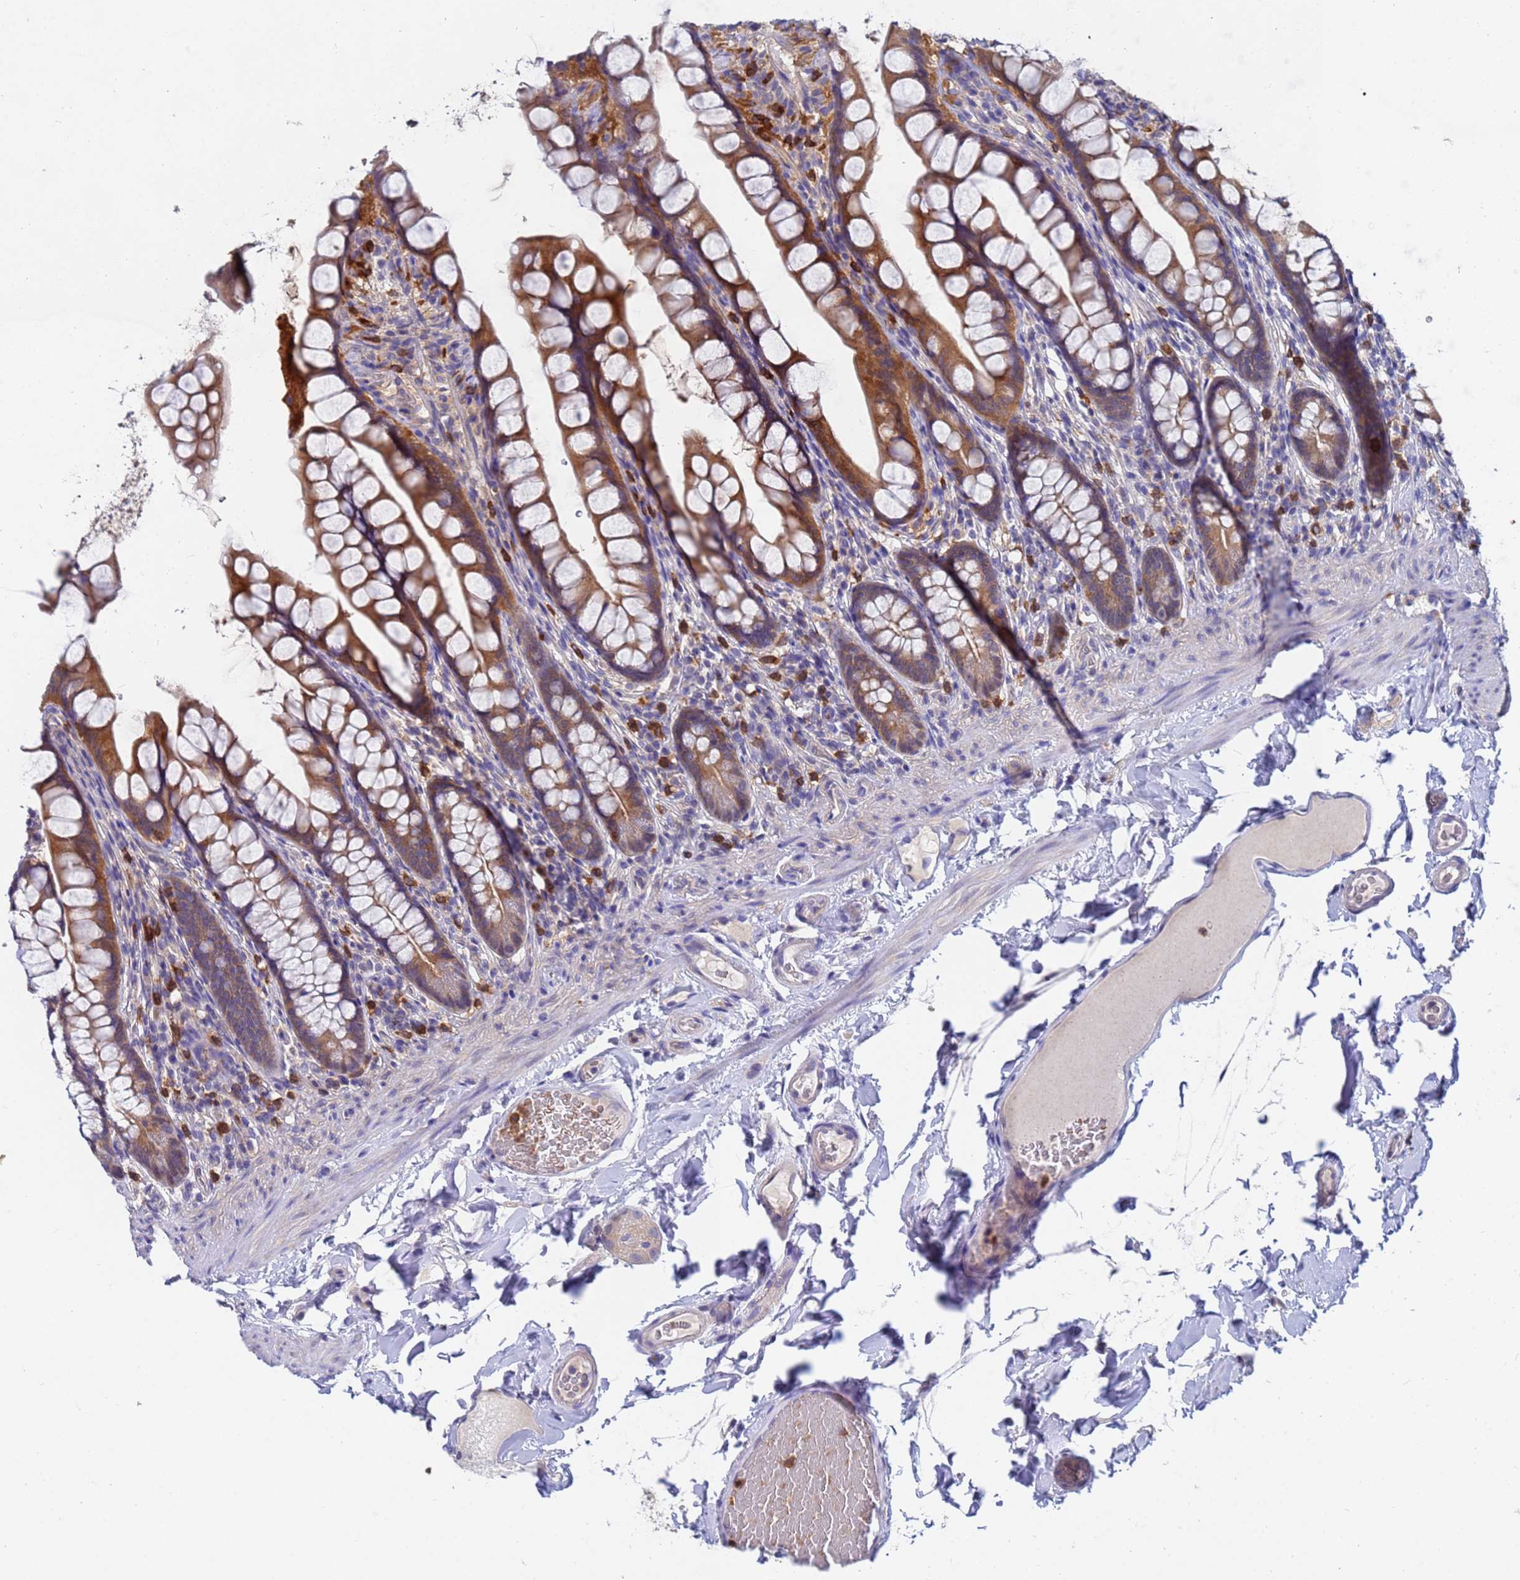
{"staining": {"intensity": "strong", "quantity": ">75%", "location": "cytoplasmic/membranous"}, "tissue": "small intestine", "cell_type": "Glandular cells", "image_type": "normal", "snomed": [{"axis": "morphology", "description": "Normal tissue, NOS"}, {"axis": "topography", "description": "Small intestine"}], "caption": "This is a micrograph of immunohistochemistry (IHC) staining of benign small intestine, which shows strong expression in the cytoplasmic/membranous of glandular cells.", "gene": "TTLL11", "patient": {"sex": "male", "age": 70}}